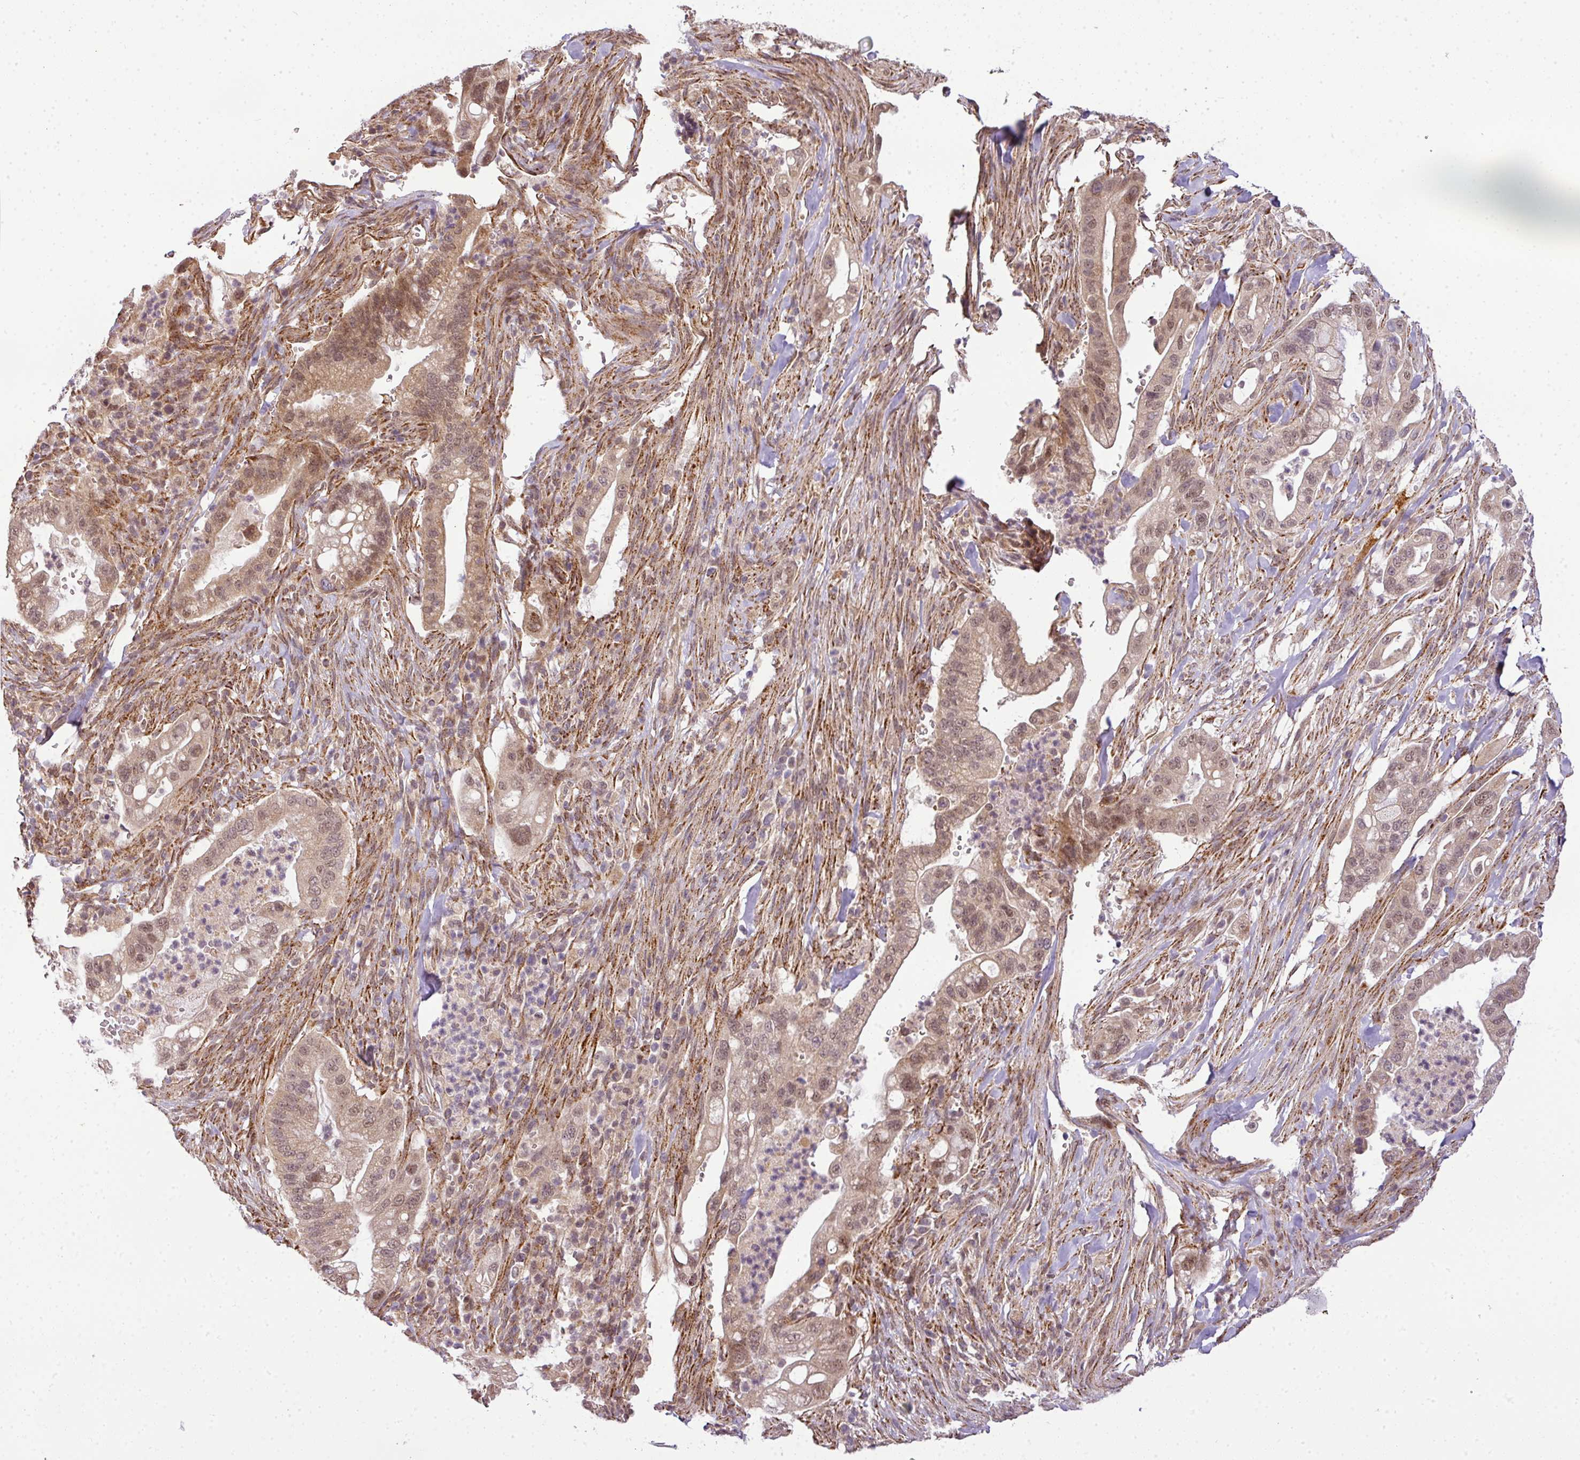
{"staining": {"intensity": "moderate", "quantity": ">75%", "location": "cytoplasmic/membranous,nuclear"}, "tissue": "pancreatic cancer", "cell_type": "Tumor cells", "image_type": "cancer", "snomed": [{"axis": "morphology", "description": "Adenocarcinoma, NOS"}, {"axis": "topography", "description": "Pancreas"}], "caption": "DAB immunohistochemical staining of pancreatic cancer (adenocarcinoma) reveals moderate cytoplasmic/membranous and nuclear protein staining in approximately >75% of tumor cells.", "gene": "C1orf226", "patient": {"sex": "male", "age": 44}}